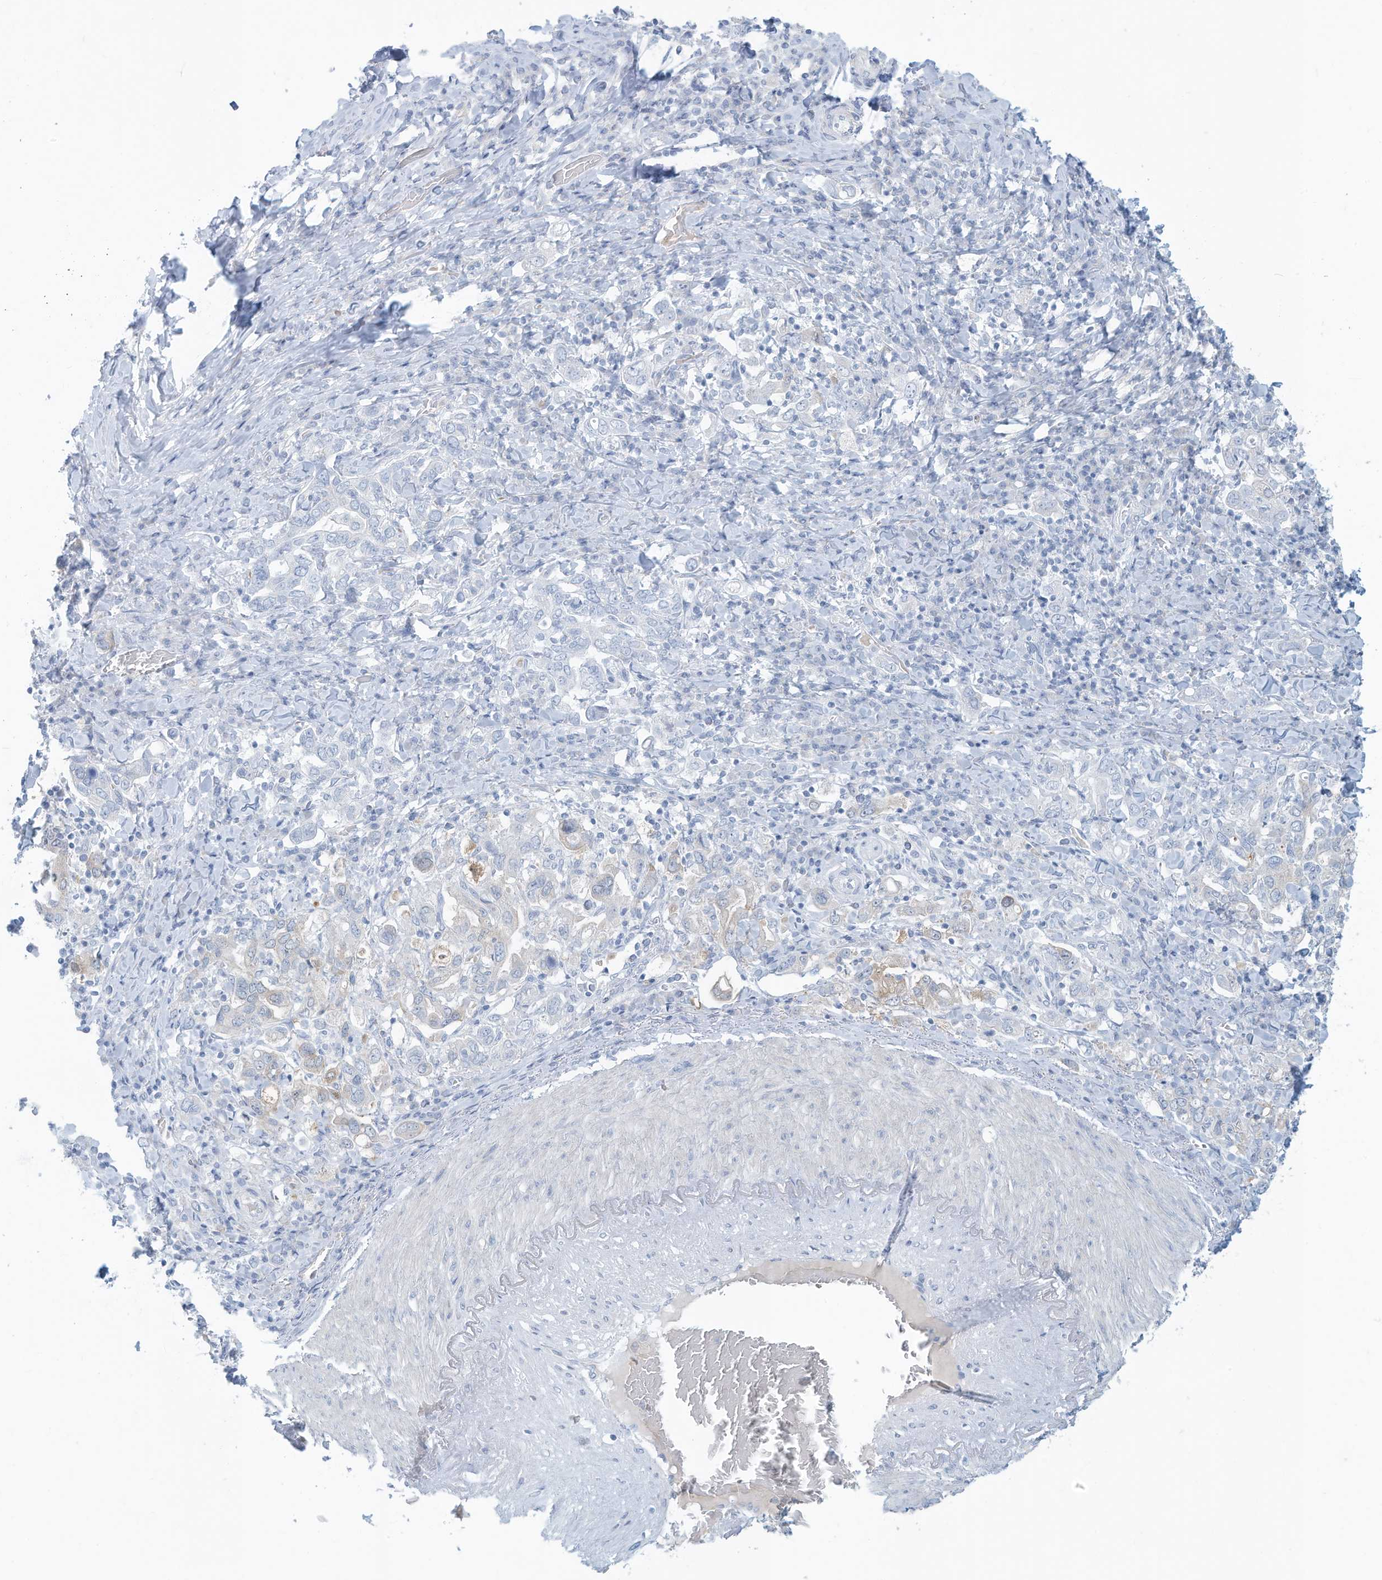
{"staining": {"intensity": "negative", "quantity": "none", "location": "none"}, "tissue": "stomach cancer", "cell_type": "Tumor cells", "image_type": "cancer", "snomed": [{"axis": "morphology", "description": "Adenocarcinoma, NOS"}, {"axis": "topography", "description": "Stomach, upper"}], "caption": "Immunohistochemistry image of neoplastic tissue: human stomach cancer (adenocarcinoma) stained with DAB (3,3'-diaminobenzidine) exhibits no significant protein staining in tumor cells.", "gene": "ERI2", "patient": {"sex": "male", "age": 62}}